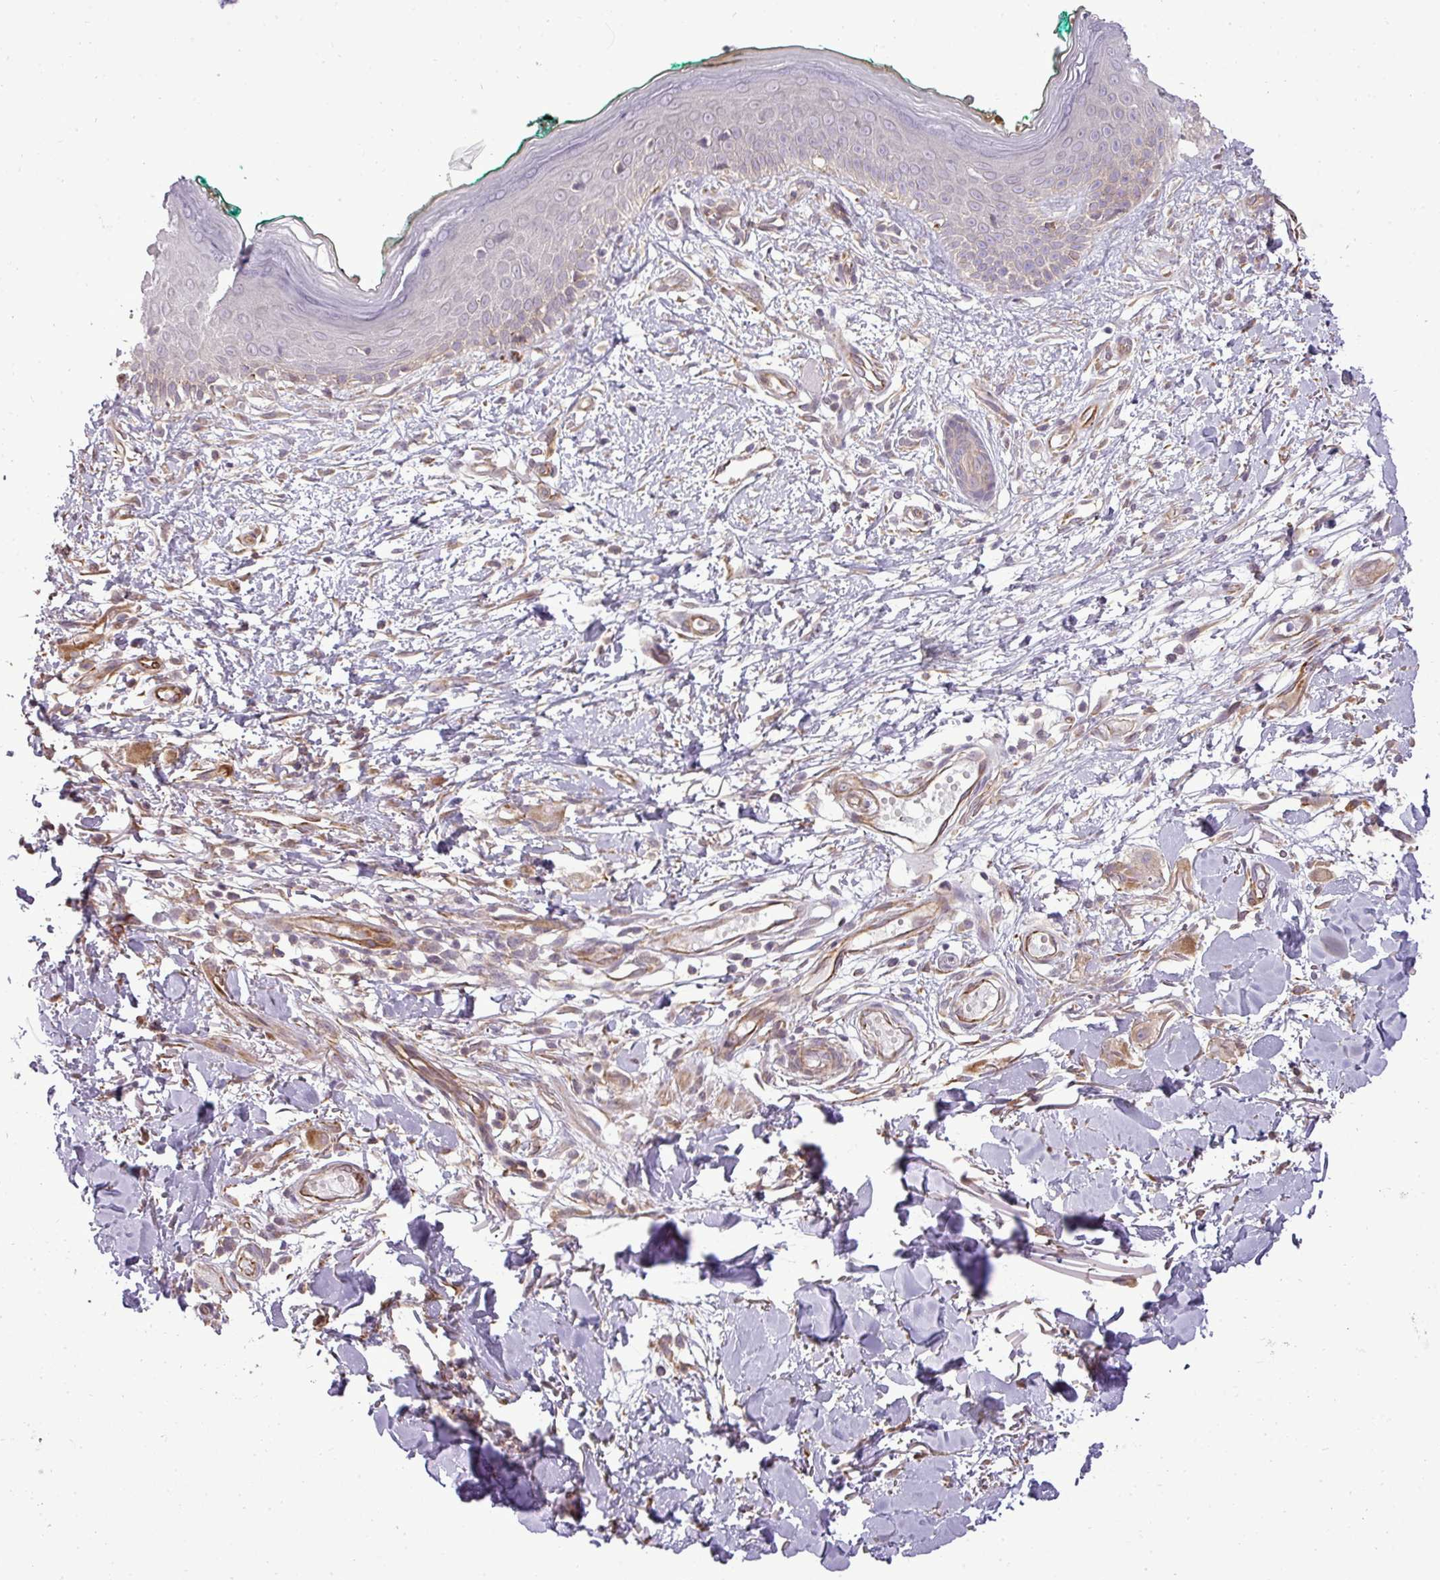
{"staining": {"intensity": "negative", "quantity": "none", "location": "none"}, "tissue": "skin", "cell_type": "Fibroblasts", "image_type": "normal", "snomed": [{"axis": "morphology", "description": "Normal tissue, NOS"}, {"axis": "morphology", "description": "Malignant melanoma, NOS"}, {"axis": "topography", "description": "Skin"}], "caption": "Fibroblasts show no significant protein staining in normal skin. Nuclei are stained in blue.", "gene": "PDRG1", "patient": {"sex": "male", "age": 62}}